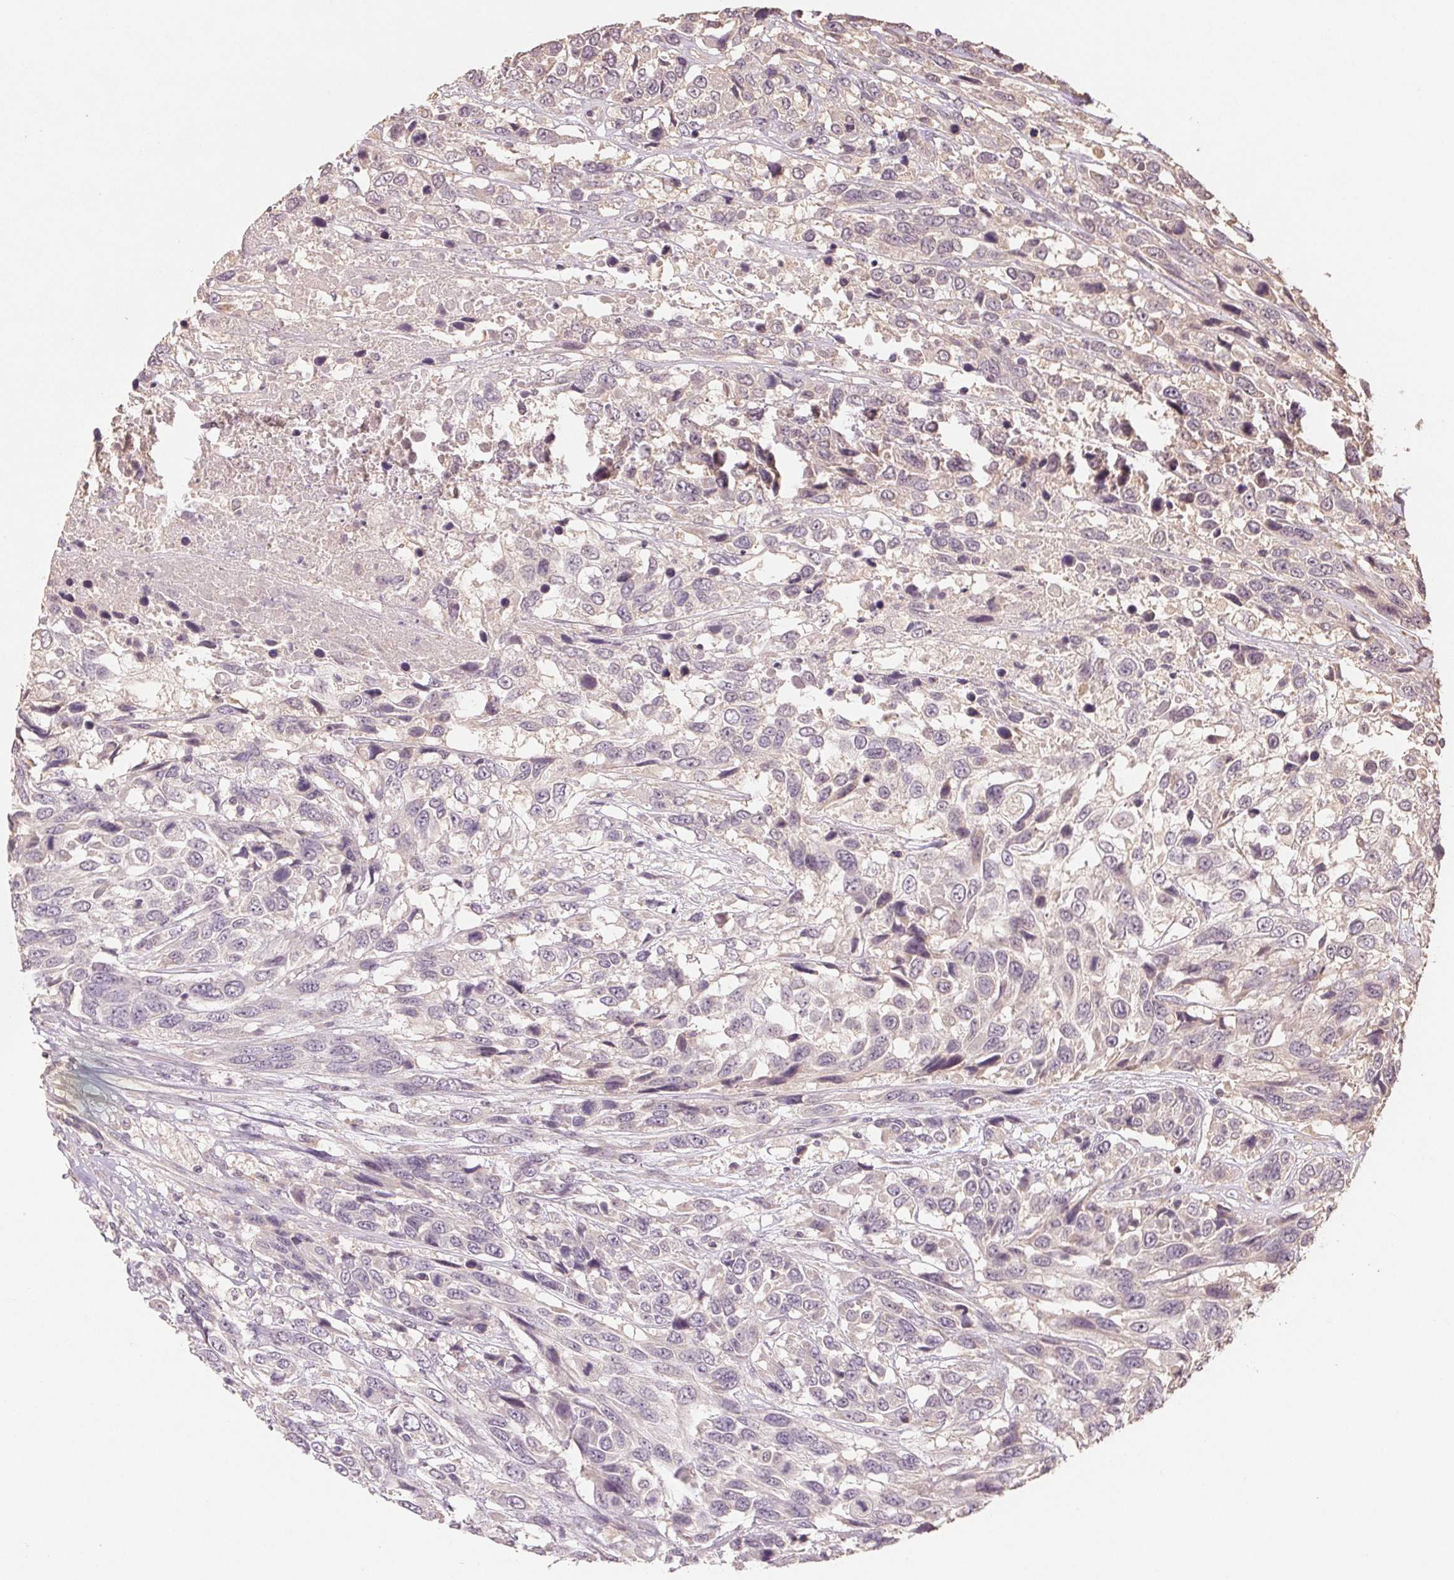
{"staining": {"intensity": "negative", "quantity": "none", "location": "none"}, "tissue": "urothelial cancer", "cell_type": "Tumor cells", "image_type": "cancer", "snomed": [{"axis": "morphology", "description": "Urothelial carcinoma, High grade"}, {"axis": "topography", "description": "Urinary bladder"}], "caption": "Human urothelial cancer stained for a protein using immunohistochemistry exhibits no expression in tumor cells.", "gene": "COX14", "patient": {"sex": "female", "age": 70}}